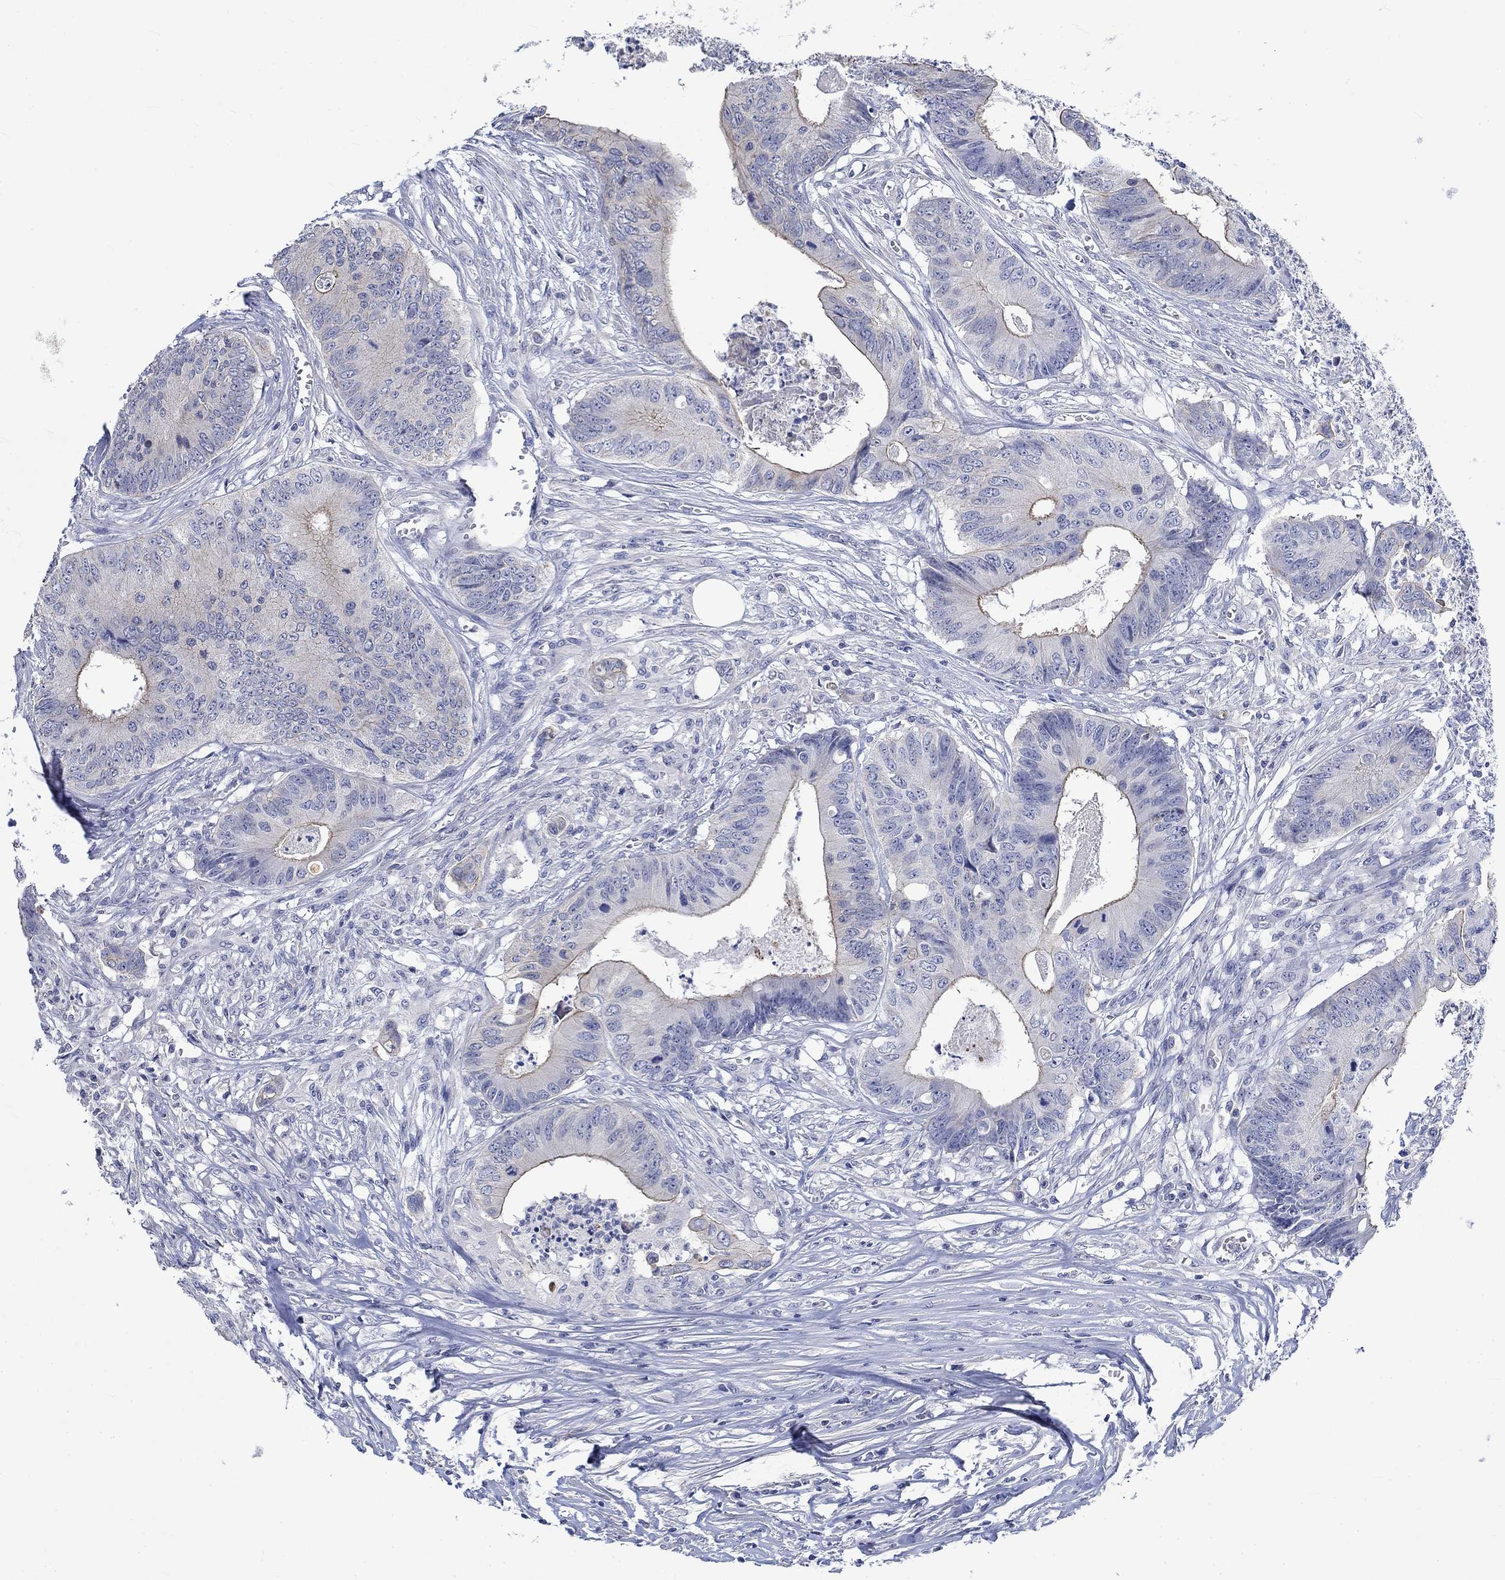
{"staining": {"intensity": "moderate", "quantity": "<25%", "location": "cytoplasmic/membranous"}, "tissue": "colorectal cancer", "cell_type": "Tumor cells", "image_type": "cancer", "snomed": [{"axis": "morphology", "description": "Adenocarcinoma, NOS"}, {"axis": "topography", "description": "Colon"}], "caption": "A brown stain shows moderate cytoplasmic/membranous expression of a protein in adenocarcinoma (colorectal) tumor cells.", "gene": "AGRP", "patient": {"sex": "male", "age": 84}}